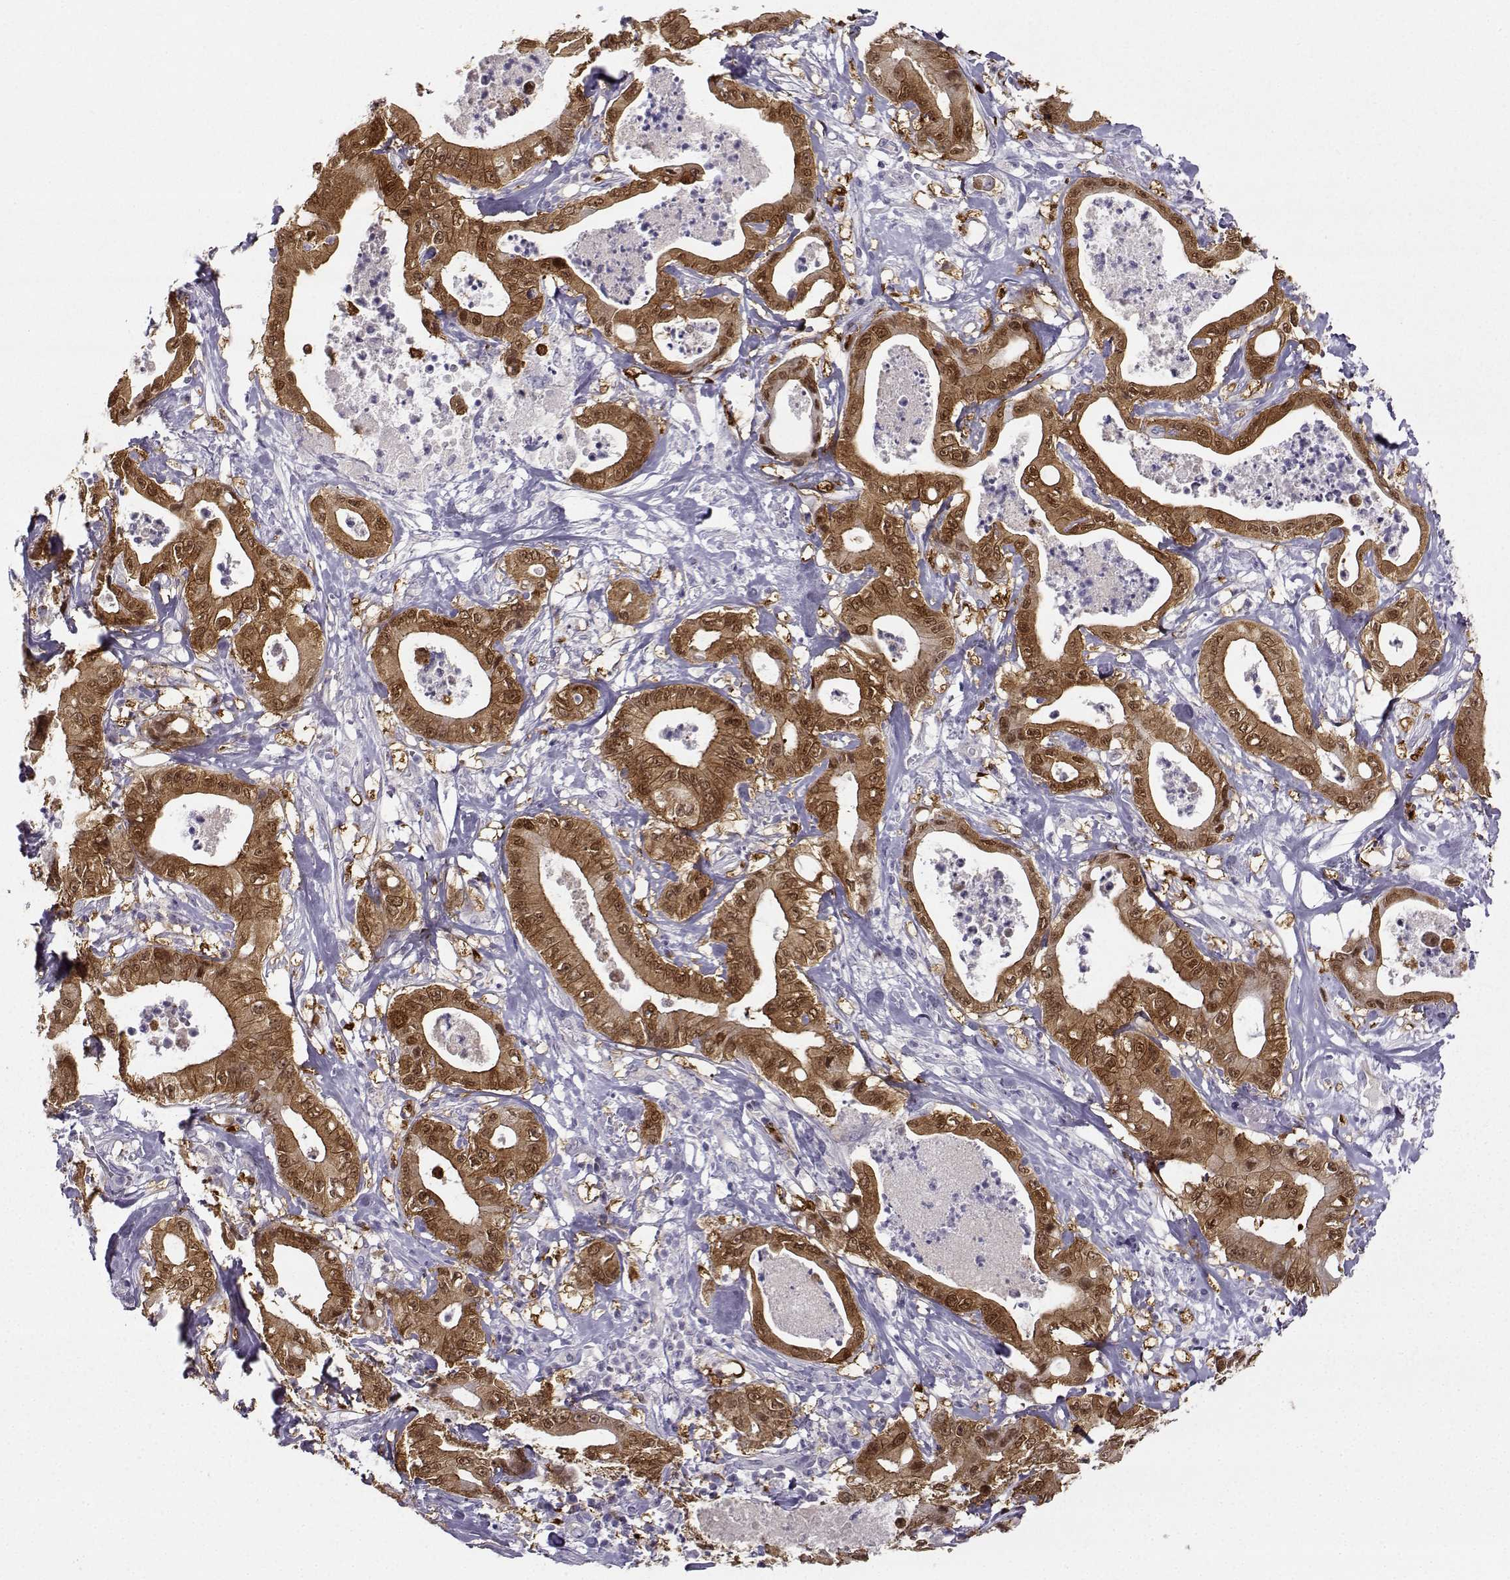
{"staining": {"intensity": "strong", "quantity": ">75%", "location": "cytoplasmic/membranous"}, "tissue": "pancreatic cancer", "cell_type": "Tumor cells", "image_type": "cancer", "snomed": [{"axis": "morphology", "description": "Adenocarcinoma, NOS"}, {"axis": "topography", "description": "Pancreas"}], "caption": "This is an image of IHC staining of pancreatic cancer (adenocarcinoma), which shows strong expression in the cytoplasmic/membranous of tumor cells.", "gene": "NQO1", "patient": {"sex": "male", "age": 71}}